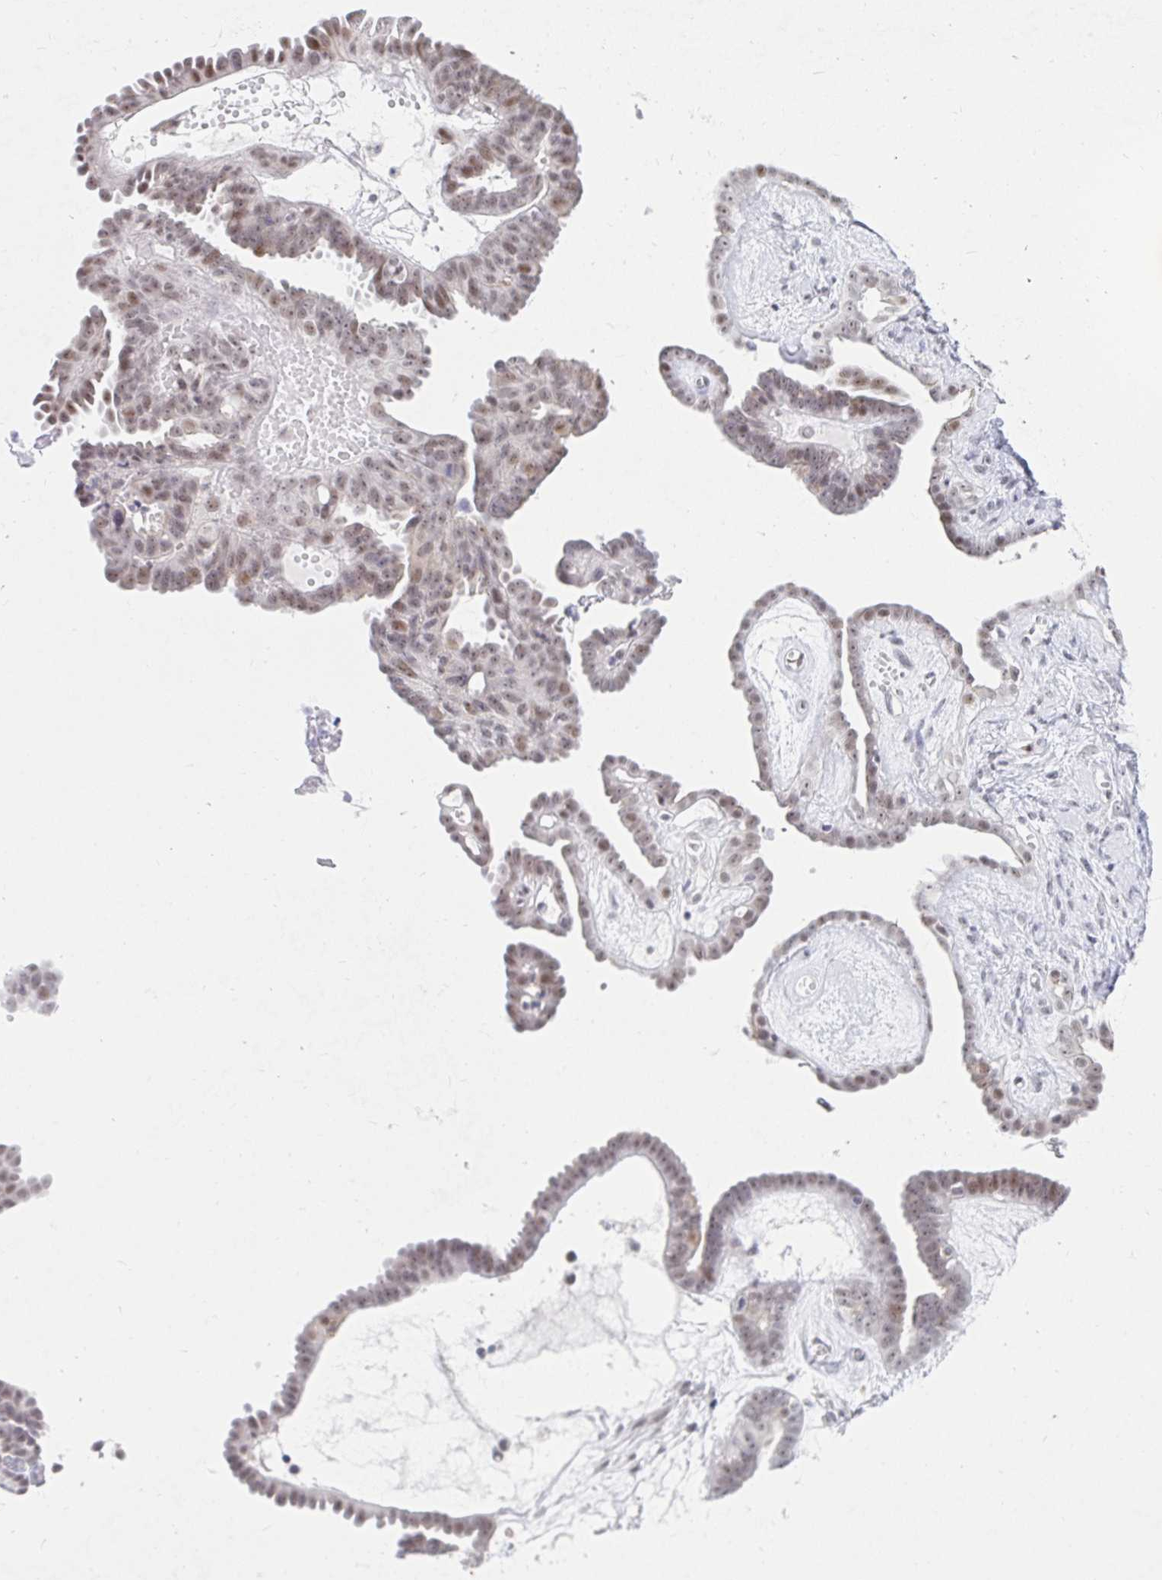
{"staining": {"intensity": "weak", "quantity": "25%-75%", "location": "nuclear"}, "tissue": "ovarian cancer", "cell_type": "Tumor cells", "image_type": "cancer", "snomed": [{"axis": "morphology", "description": "Cystadenocarcinoma, serous, NOS"}, {"axis": "topography", "description": "Ovary"}], "caption": "Protein analysis of ovarian serous cystadenocarcinoma tissue displays weak nuclear expression in about 25%-75% of tumor cells.", "gene": "COL28A1", "patient": {"sex": "female", "age": 71}}